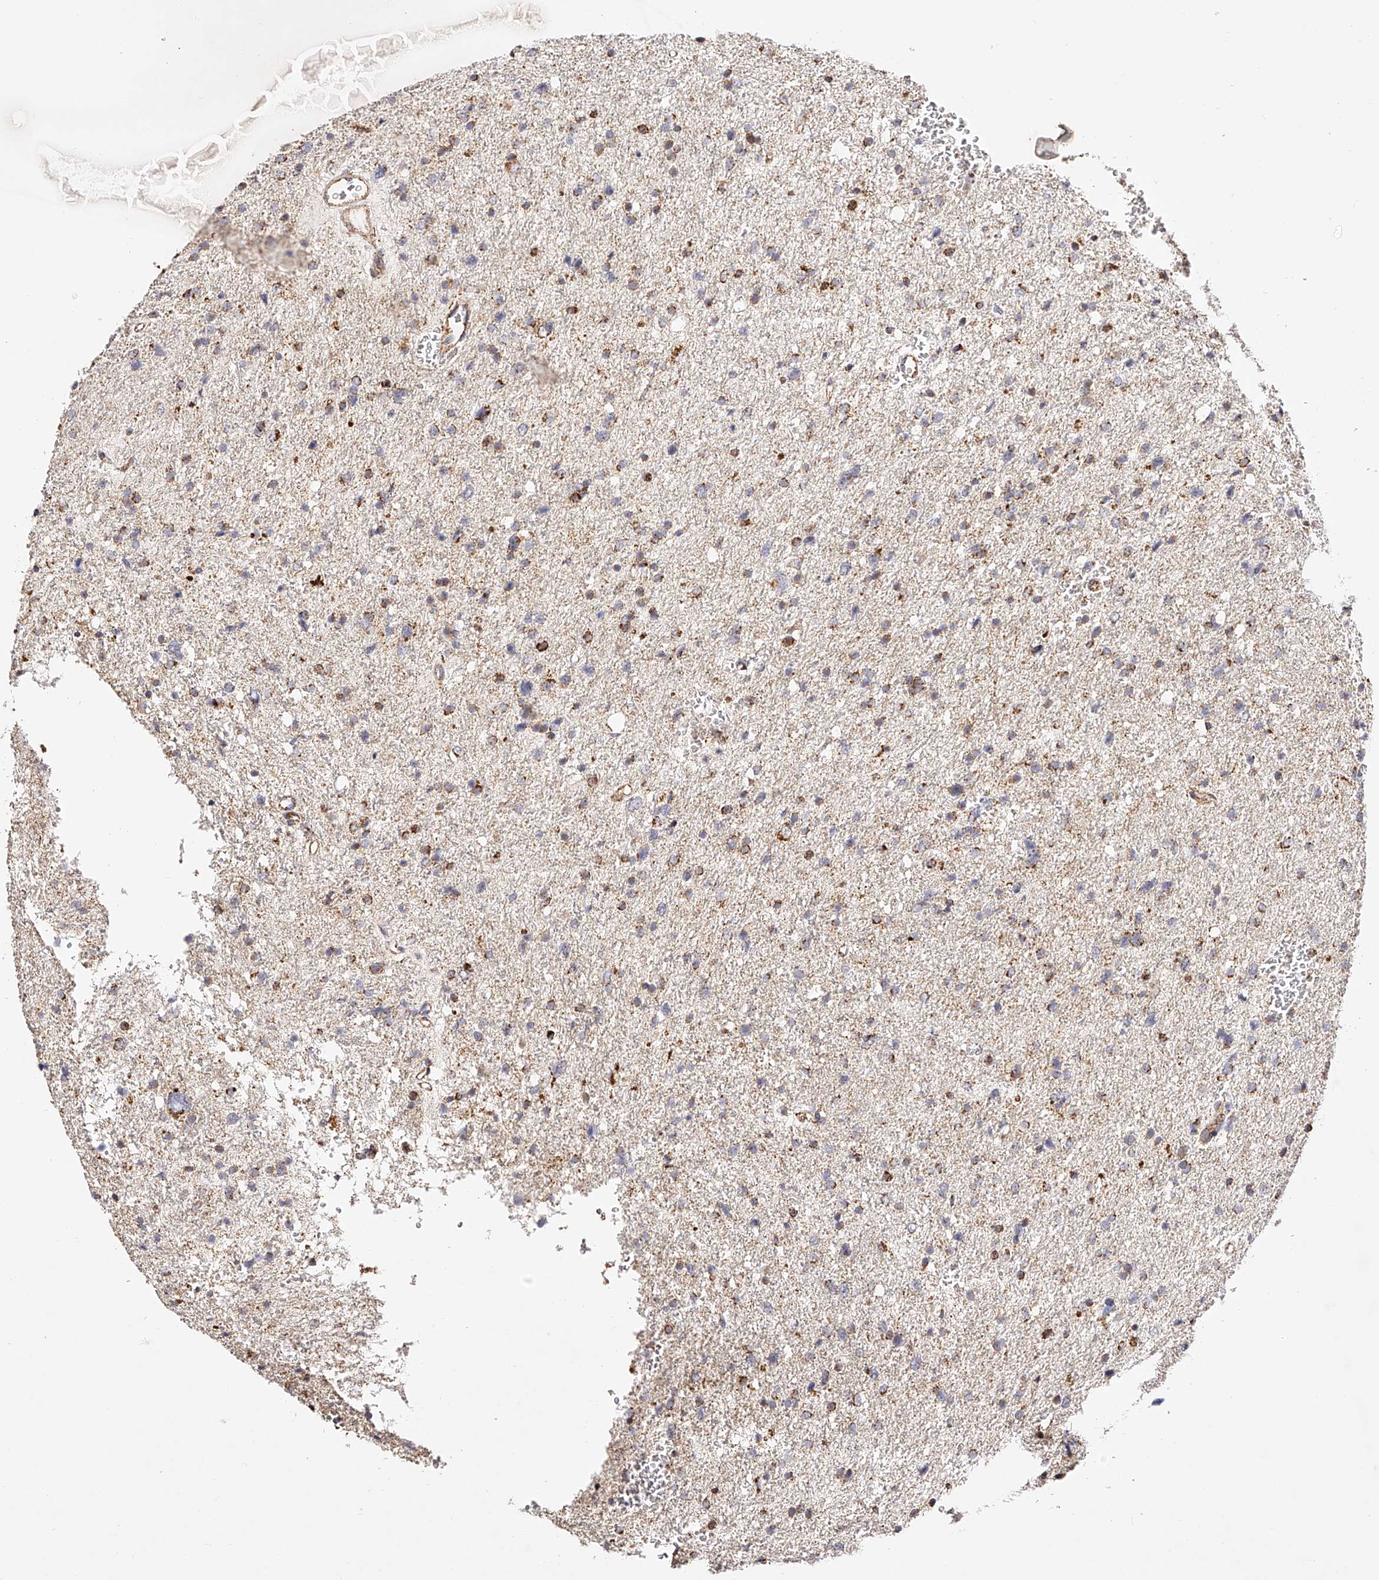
{"staining": {"intensity": "moderate", "quantity": "<25%", "location": "cytoplasmic/membranous"}, "tissue": "glioma", "cell_type": "Tumor cells", "image_type": "cancer", "snomed": [{"axis": "morphology", "description": "Glioma, malignant, Low grade"}, {"axis": "topography", "description": "Brain"}], "caption": "Human glioma stained with a protein marker shows moderate staining in tumor cells.", "gene": "NDUFV3", "patient": {"sex": "female", "age": 37}}